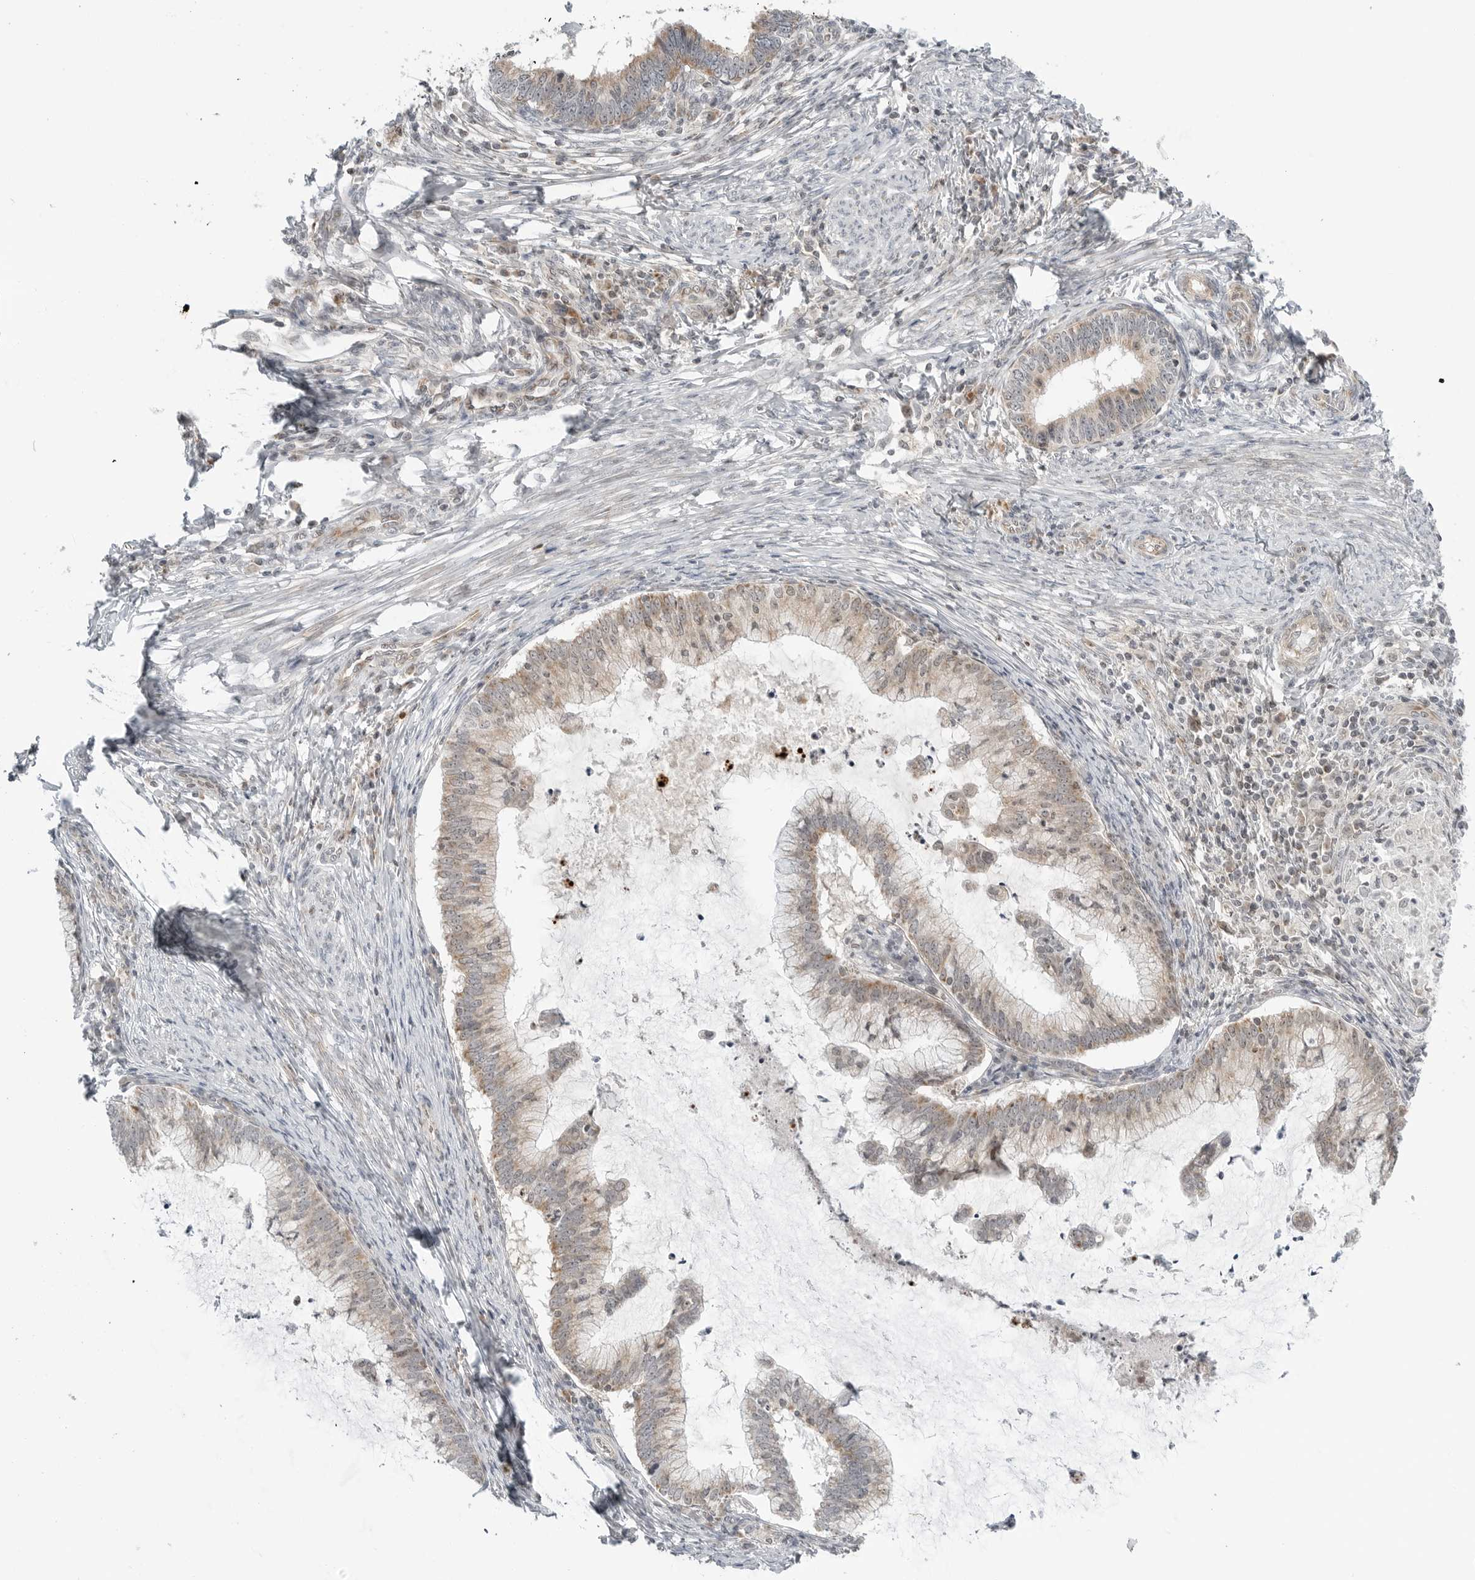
{"staining": {"intensity": "weak", "quantity": "25%-75%", "location": "cytoplasmic/membranous"}, "tissue": "cervical cancer", "cell_type": "Tumor cells", "image_type": "cancer", "snomed": [{"axis": "morphology", "description": "Adenocarcinoma, NOS"}, {"axis": "topography", "description": "Cervix"}], "caption": "High-power microscopy captured an IHC photomicrograph of cervical cancer, revealing weak cytoplasmic/membranous positivity in approximately 25%-75% of tumor cells. Immunohistochemistry (ihc) stains the protein of interest in brown and the nuclei are stained blue.", "gene": "PEX2", "patient": {"sex": "female", "age": 36}}